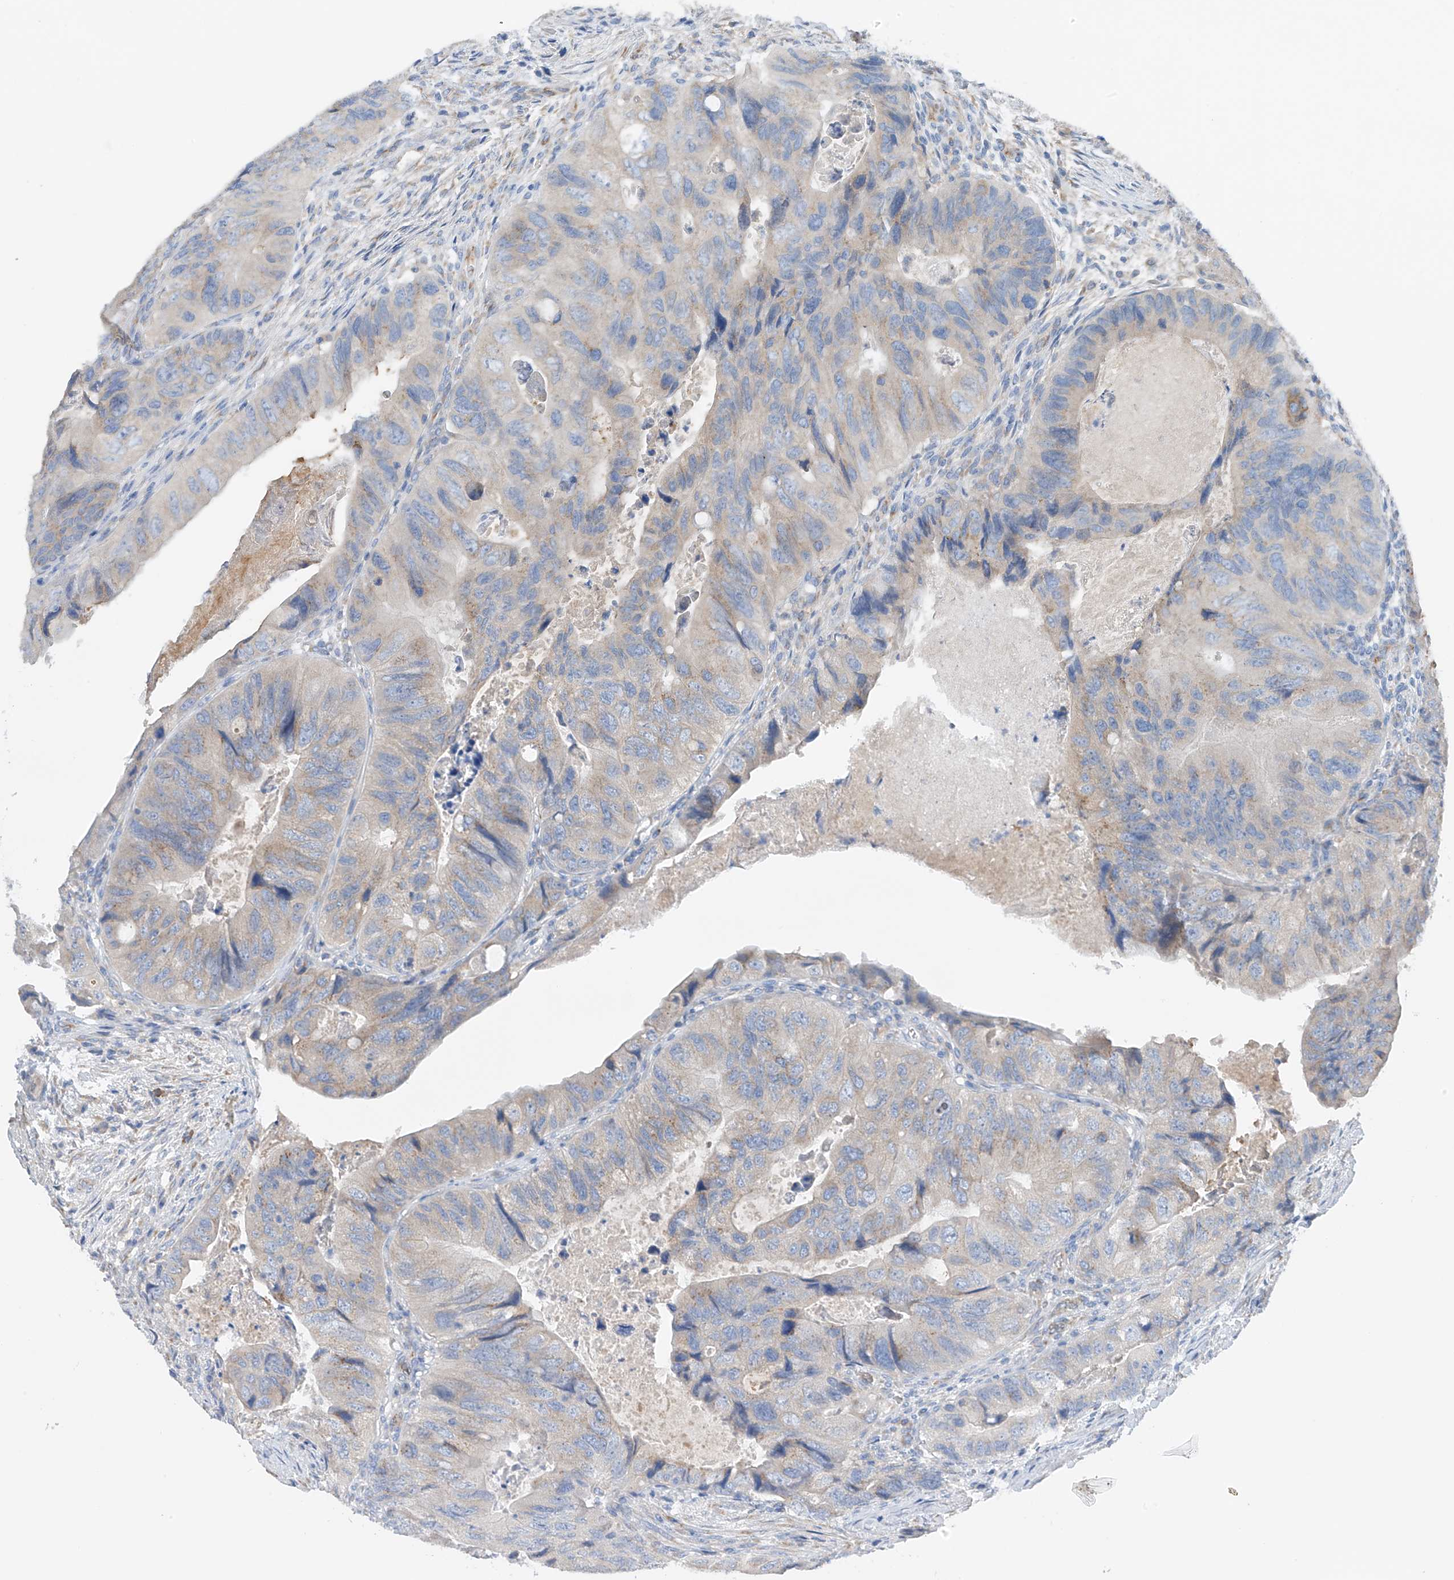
{"staining": {"intensity": "weak", "quantity": "<25%", "location": "cytoplasmic/membranous"}, "tissue": "colorectal cancer", "cell_type": "Tumor cells", "image_type": "cancer", "snomed": [{"axis": "morphology", "description": "Adenocarcinoma, NOS"}, {"axis": "topography", "description": "Rectum"}], "caption": "A high-resolution photomicrograph shows IHC staining of colorectal adenocarcinoma, which shows no significant staining in tumor cells.", "gene": "SLC5A11", "patient": {"sex": "male", "age": 63}}